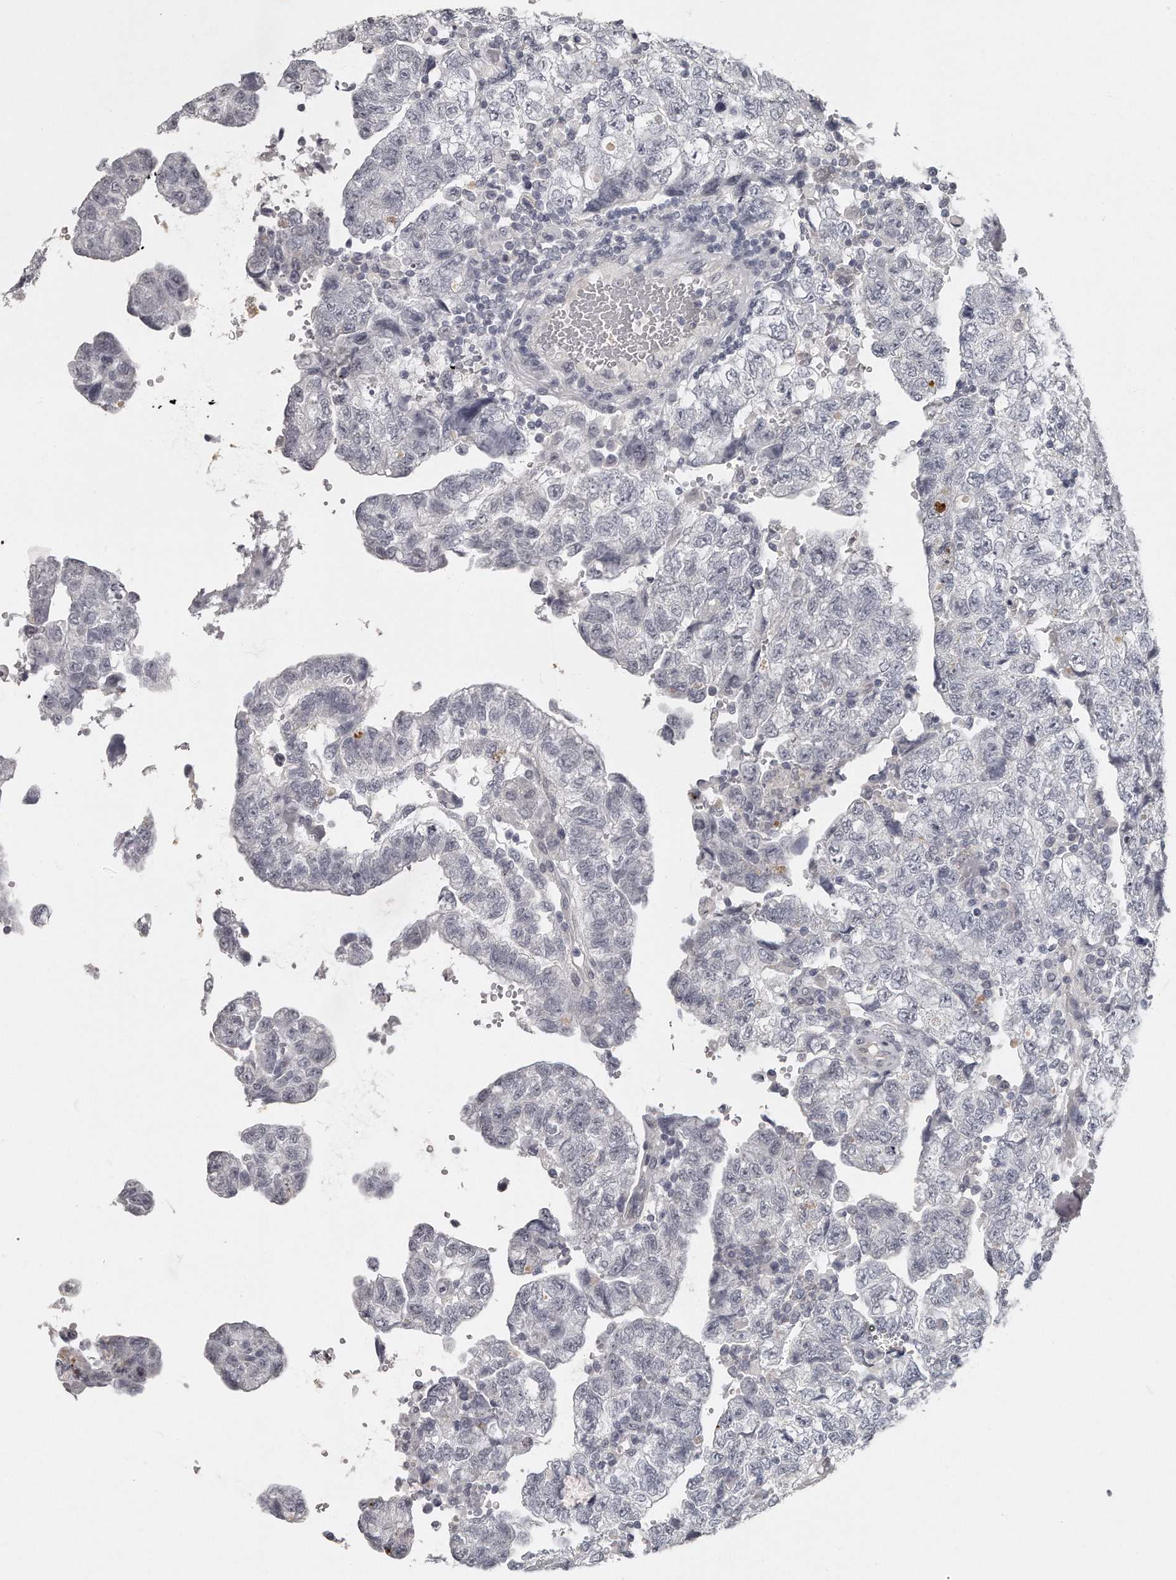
{"staining": {"intensity": "negative", "quantity": "none", "location": "none"}, "tissue": "testis cancer", "cell_type": "Tumor cells", "image_type": "cancer", "snomed": [{"axis": "morphology", "description": "Carcinoma, Embryonal, NOS"}, {"axis": "topography", "description": "Testis"}], "caption": "Immunohistochemistry (IHC) histopathology image of human embryonal carcinoma (testis) stained for a protein (brown), which displays no positivity in tumor cells. (Stains: DAB immunohistochemistry with hematoxylin counter stain, Microscopy: brightfield microscopy at high magnification).", "gene": "GGCT", "patient": {"sex": "male", "age": 36}}